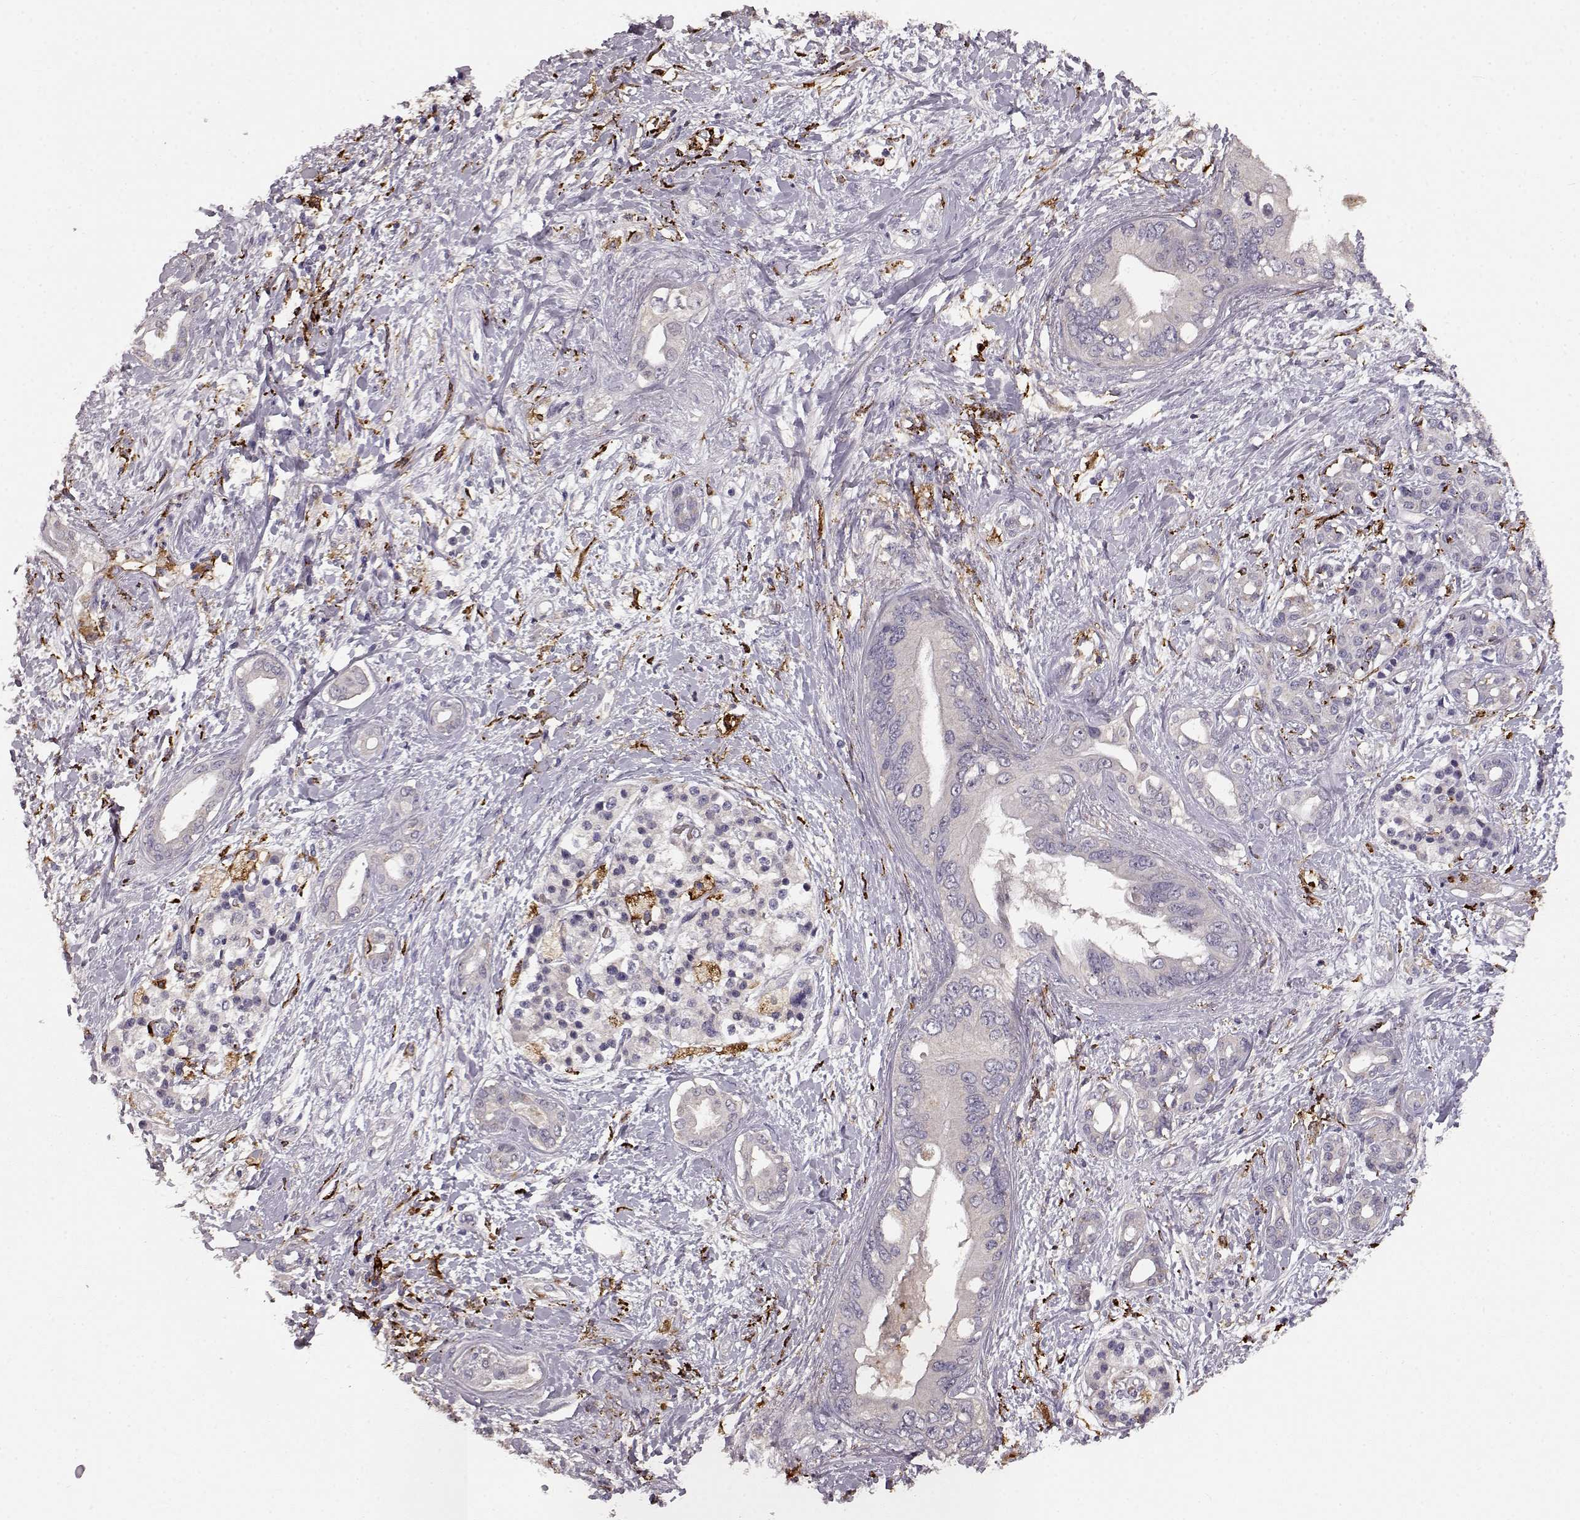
{"staining": {"intensity": "negative", "quantity": "none", "location": "none"}, "tissue": "pancreatic cancer", "cell_type": "Tumor cells", "image_type": "cancer", "snomed": [{"axis": "morphology", "description": "Adenocarcinoma, NOS"}, {"axis": "topography", "description": "Pancreas"}], "caption": "Immunohistochemical staining of pancreatic cancer shows no significant staining in tumor cells.", "gene": "CCNF", "patient": {"sex": "female", "age": 56}}